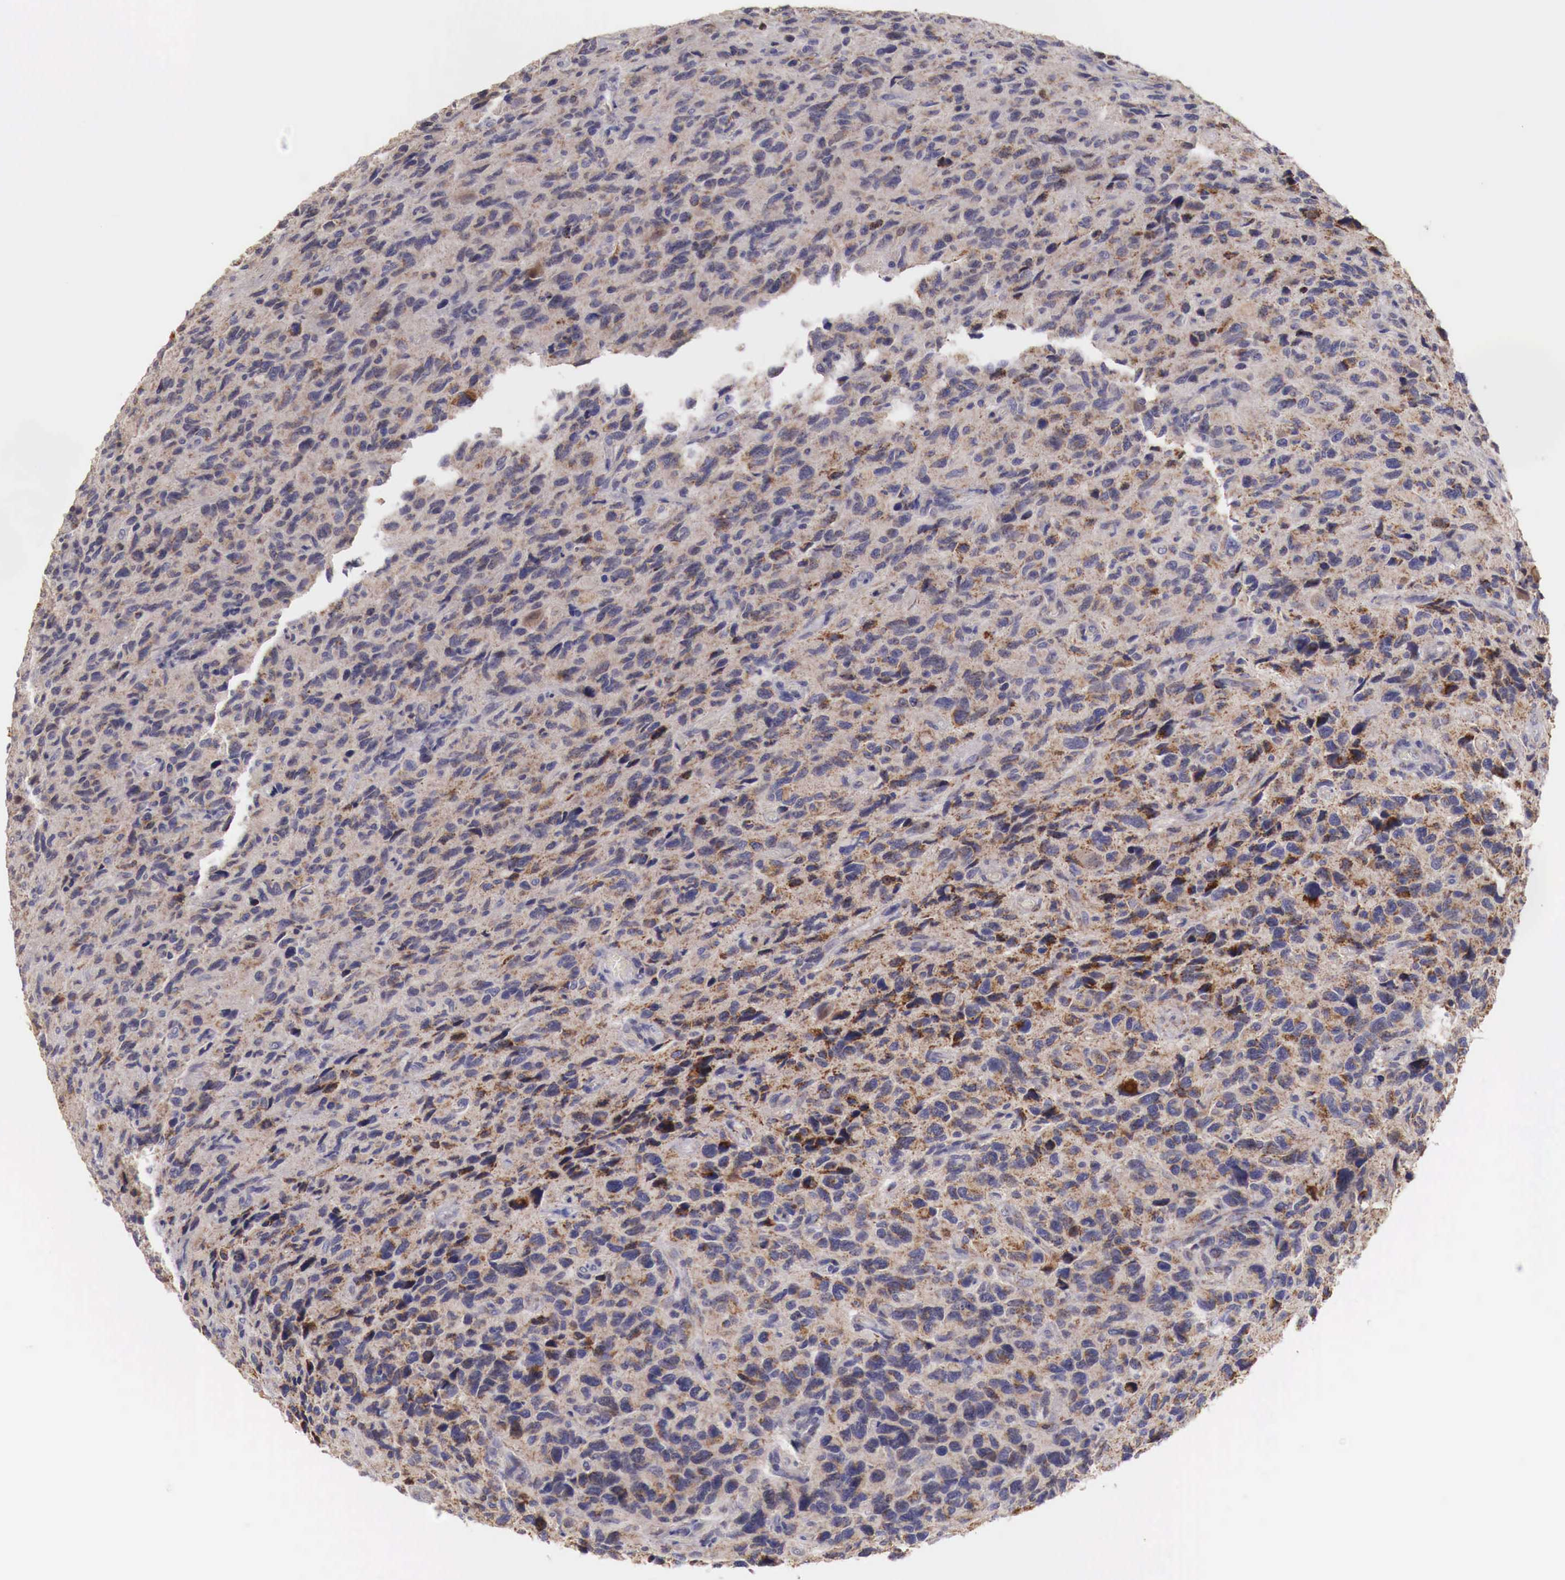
{"staining": {"intensity": "weak", "quantity": ">75%", "location": "cytoplasmic/membranous"}, "tissue": "glioma", "cell_type": "Tumor cells", "image_type": "cancer", "snomed": [{"axis": "morphology", "description": "Glioma, malignant, High grade"}, {"axis": "topography", "description": "Brain"}], "caption": "Tumor cells reveal weak cytoplasmic/membranous staining in about >75% of cells in glioma. (IHC, brightfield microscopy, high magnification).", "gene": "XPNPEP3", "patient": {"sex": "female", "age": 60}}